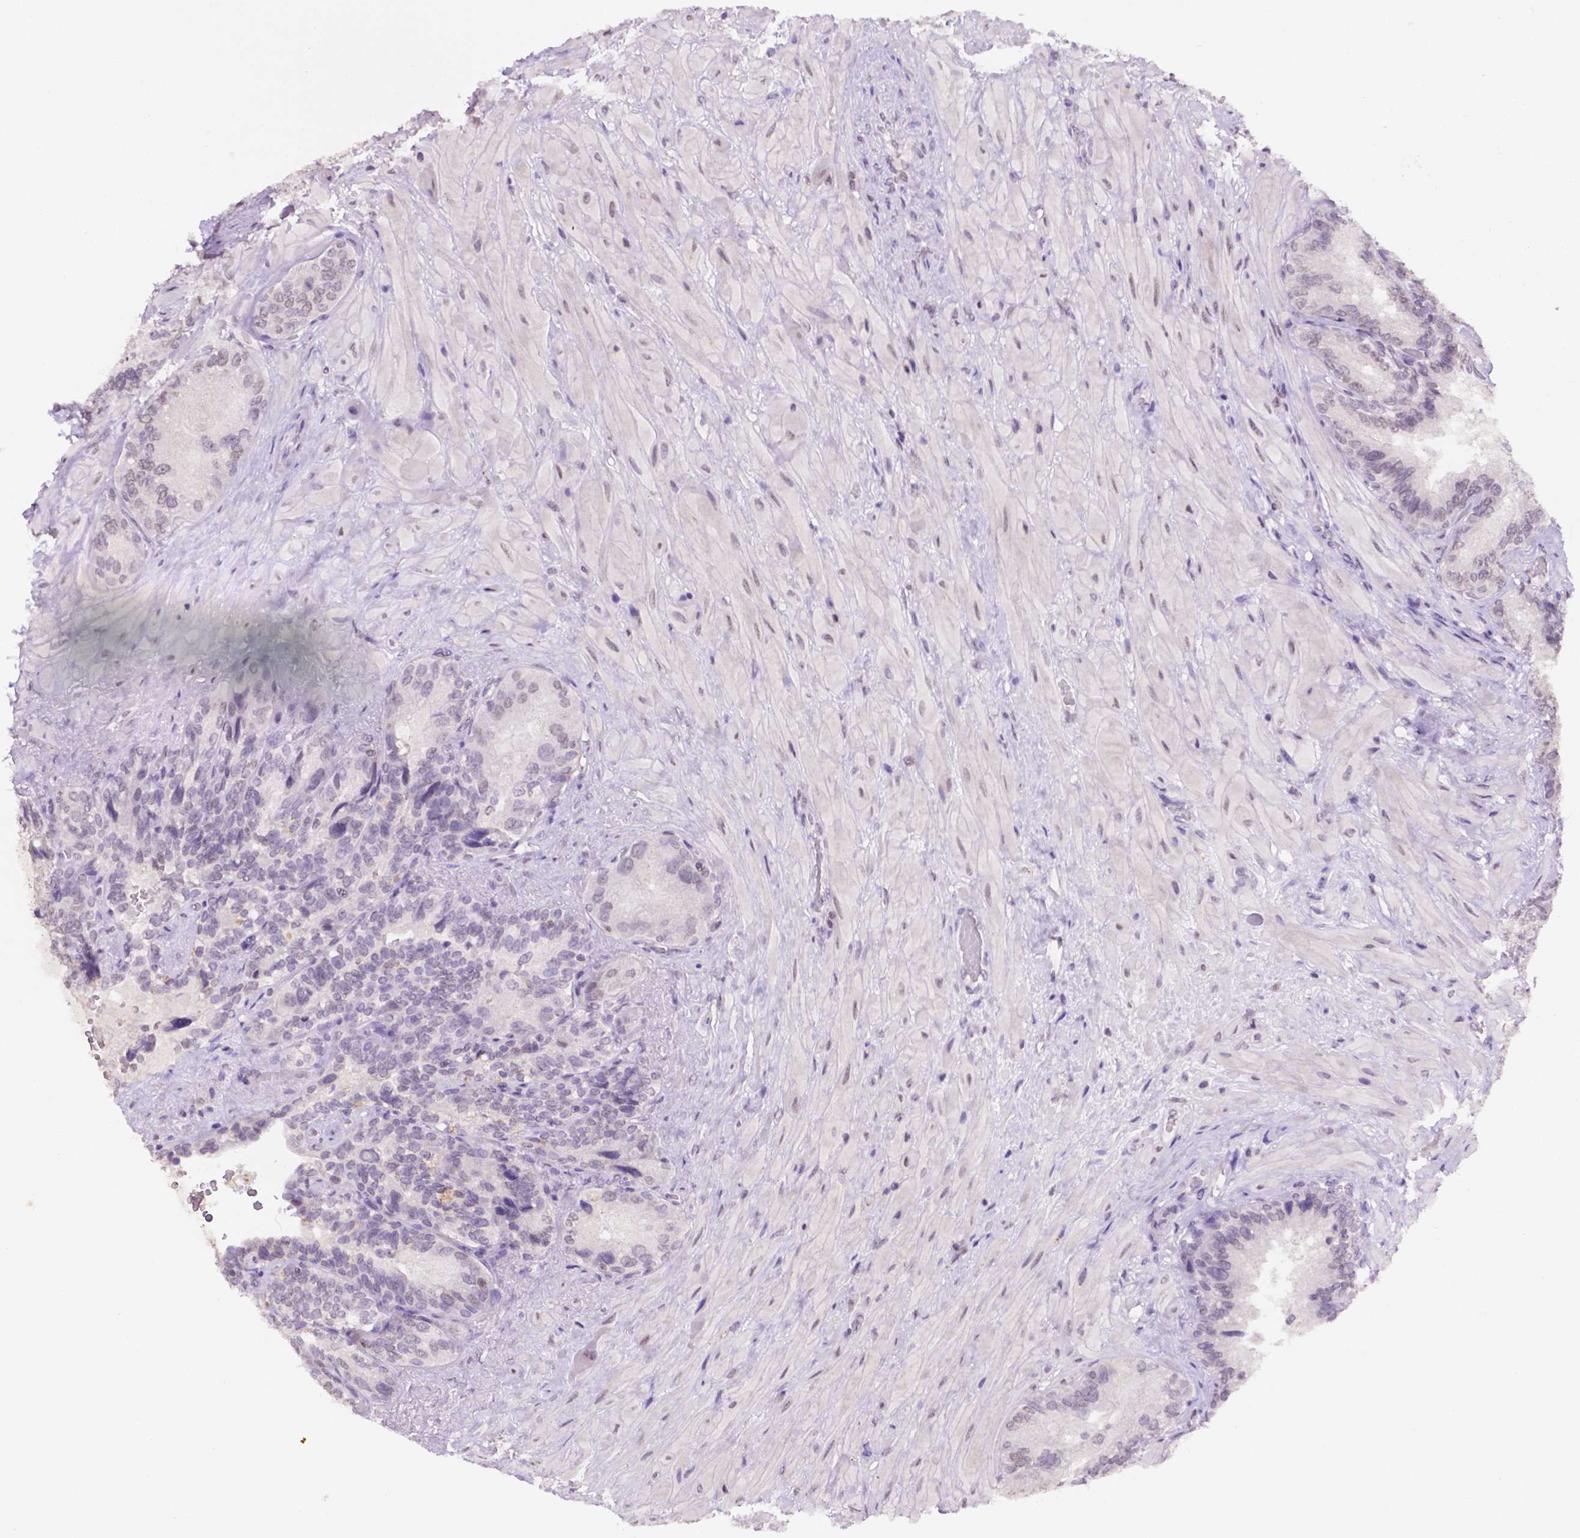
{"staining": {"intensity": "negative", "quantity": "none", "location": "none"}, "tissue": "seminal vesicle", "cell_type": "Glandular cells", "image_type": "normal", "snomed": [{"axis": "morphology", "description": "Normal tissue, NOS"}, {"axis": "topography", "description": "Seminal veicle"}], "caption": "Immunohistochemistry micrograph of normal human seminal vesicle stained for a protein (brown), which displays no positivity in glandular cells.", "gene": "PTPN6", "patient": {"sex": "male", "age": 69}}